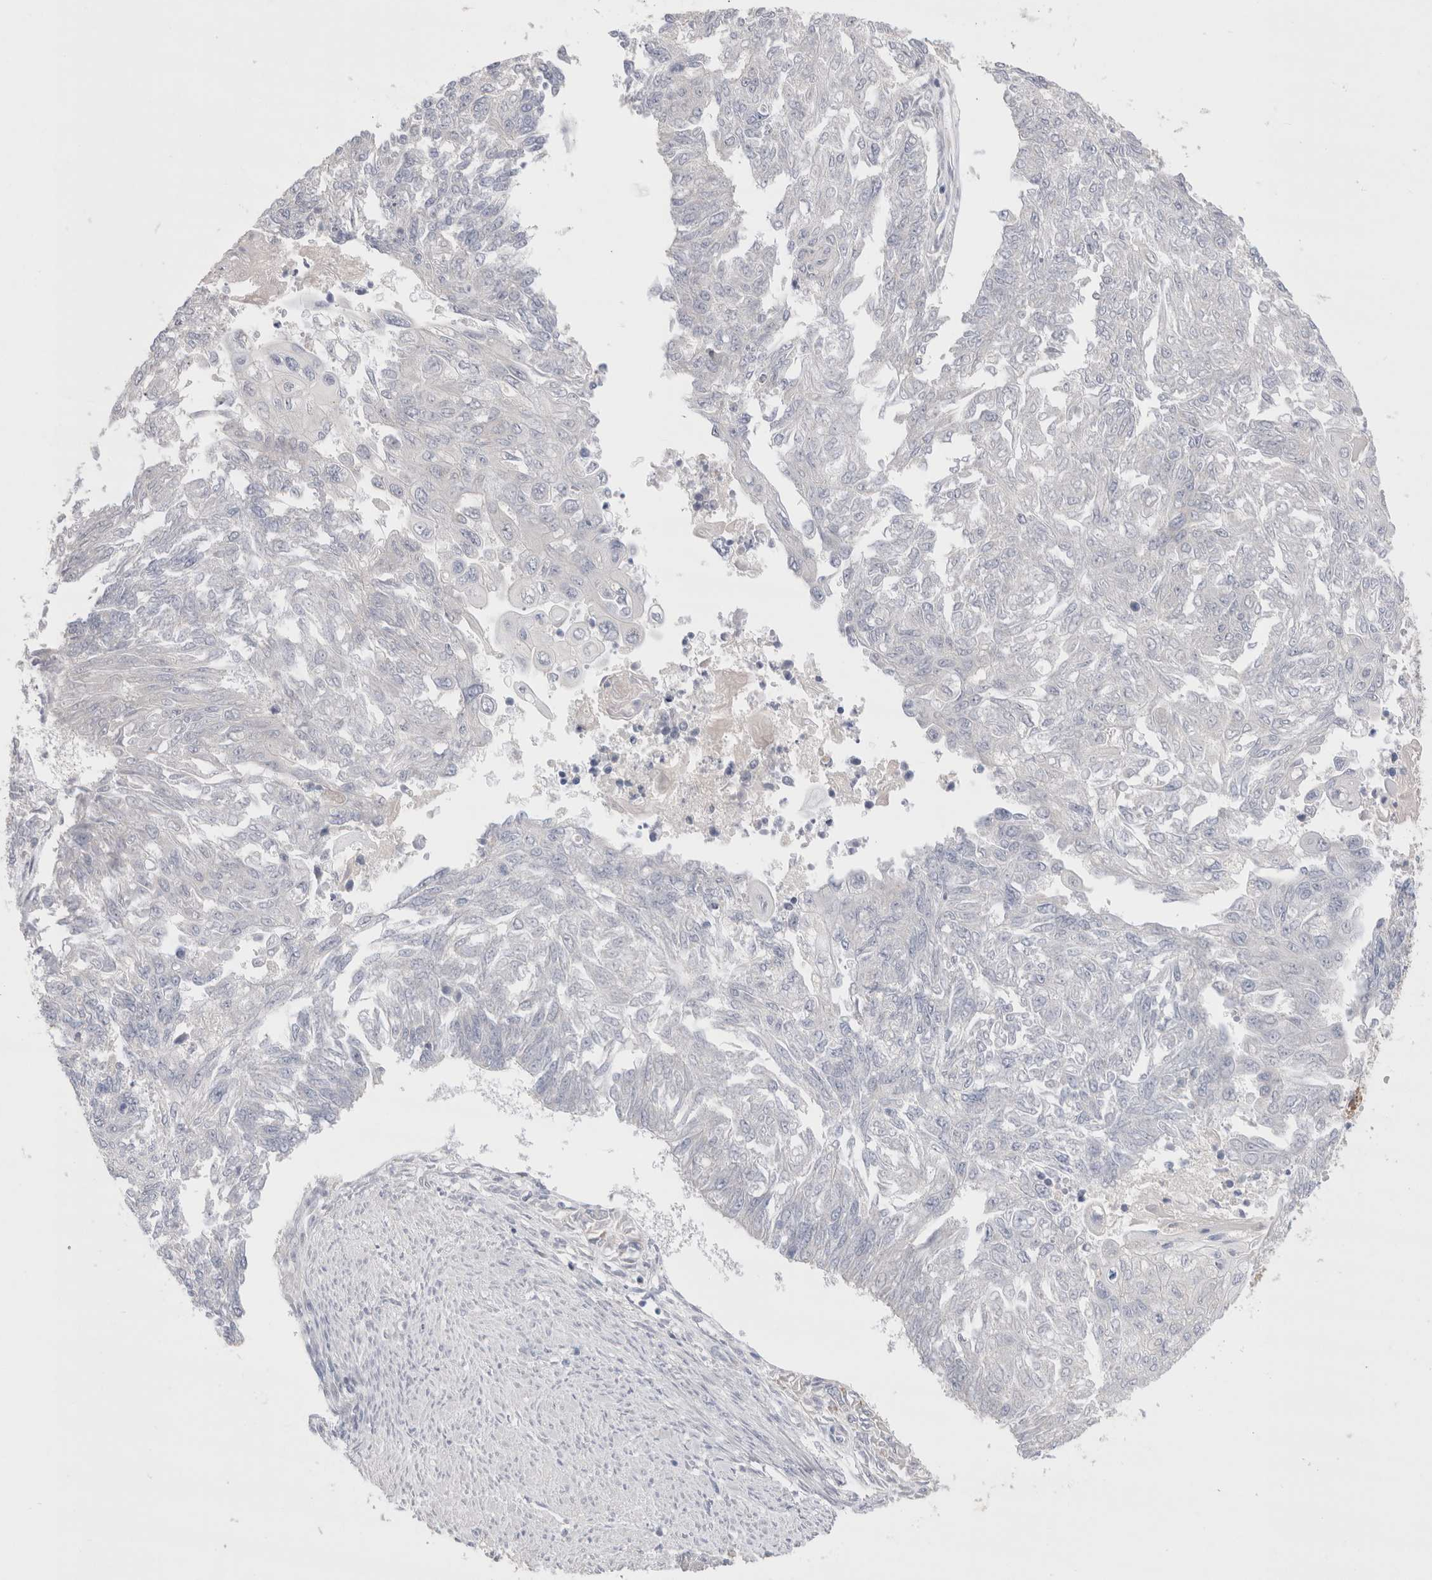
{"staining": {"intensity": "negative", "quantity": "none", "location": "none"}, "tissue": "endometrial cancer", "cell_type": "Tumor cells", "image_type": "cancer", "snomed": [{"axis": "morphology", "description": "Adenocarcinoma, NOS"}, {"axis": "topography", "description": "Endometrium"}], "caption": "Immunohistochemistry histopathology image of endometrial cancer stained for a protein (brown), which displays no staining in tumor cells.", "gene": "BICD2", "patient": {"sex": "female", "age": 32}}